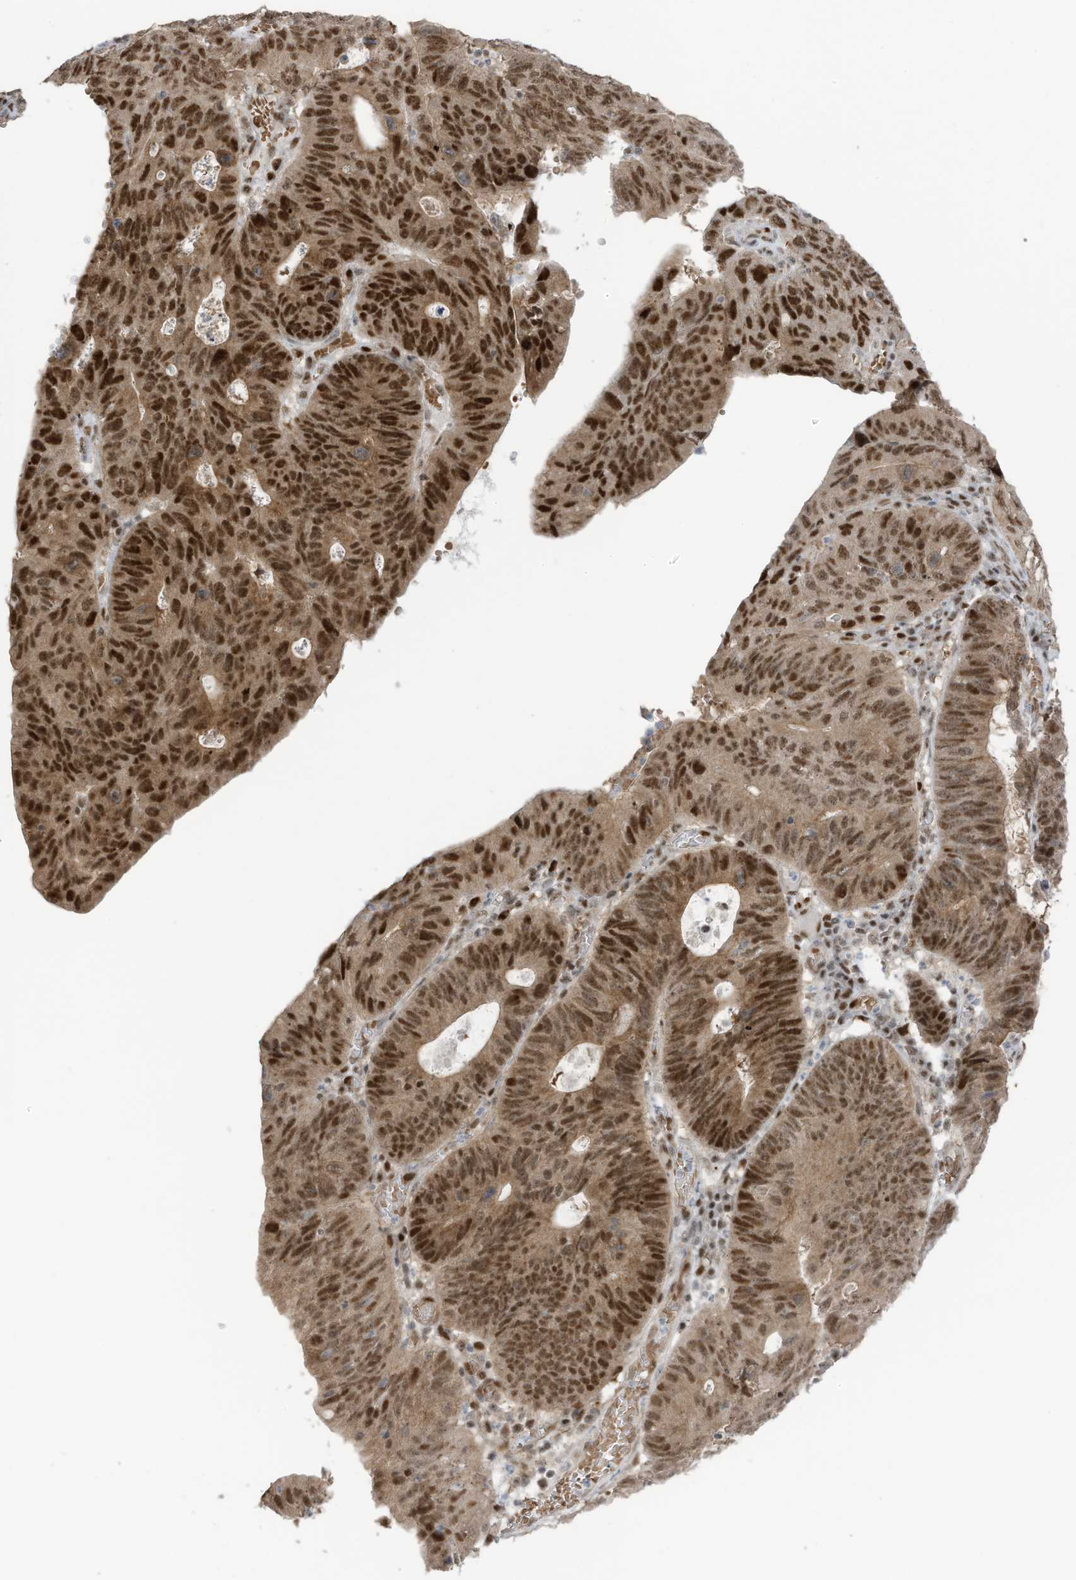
{"staining": {"intensity": "strong", "quantity": ">75%", "location": "nuclear"}, "tissue": "stomach cancer", "cell_type": "Tumor cells", "image_type": "cancer", "snomed": [{"axis": "morphology", "description": "Adenocarcinoma, NOS"}, {"axis": "topography", "description": "Stomach"}], "caption": "This is an image of immunohistochemistry staining of adenocarcinoma (stomach), which shows strong staining in the nuclear of tumor cells.", "gene": "ZCWPW2", "patient": {"sex": "male", "age": 59}}